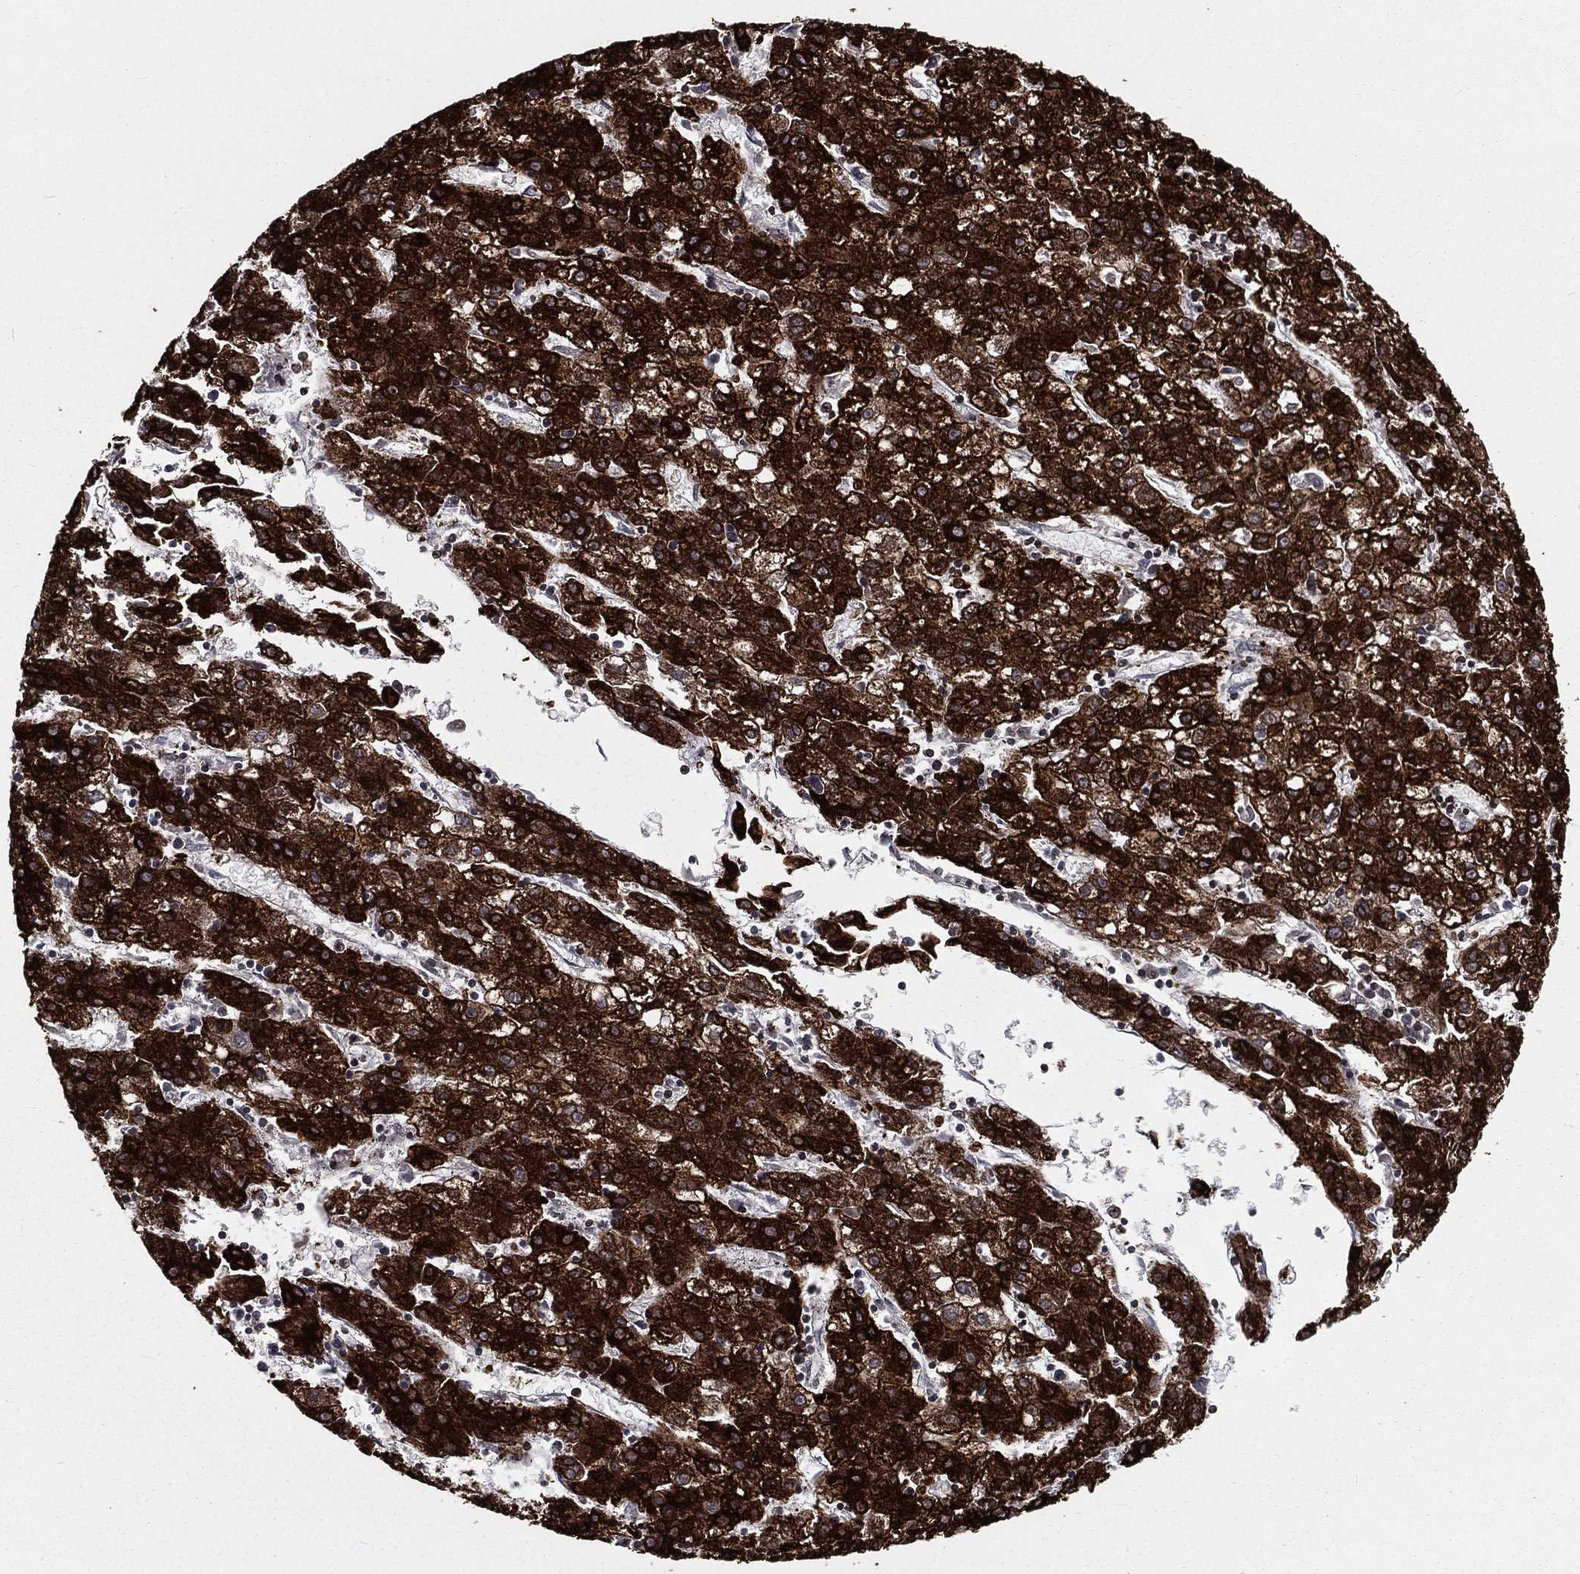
{"staining": {"intensity": "strong", "quantity": ">75%", "location": "cytoplasmic/membranous,nuclear"}, "tissue": "liver cancer", "cell_type": "Tumor cells", "image_type": "cancer", "snomed": [{"axis": "morphology", "description": "Carcinoma, Hepatocellular, NOS"}, {"axis": "topography", "description": "Liver"}], "caption": "A micrograph of human liver cancer stained for a protein exhibits strong cytoplasmic/membranous and nuclear brown staining in tumor cells. The staining was performed using DAB (3,3'-diaminobenzidine), with brown indicating positive protein expression. Nuclei are stained blue with hematoxylin.", "gene": "LBR", "patient": {"sex": "male", "age": 72}}